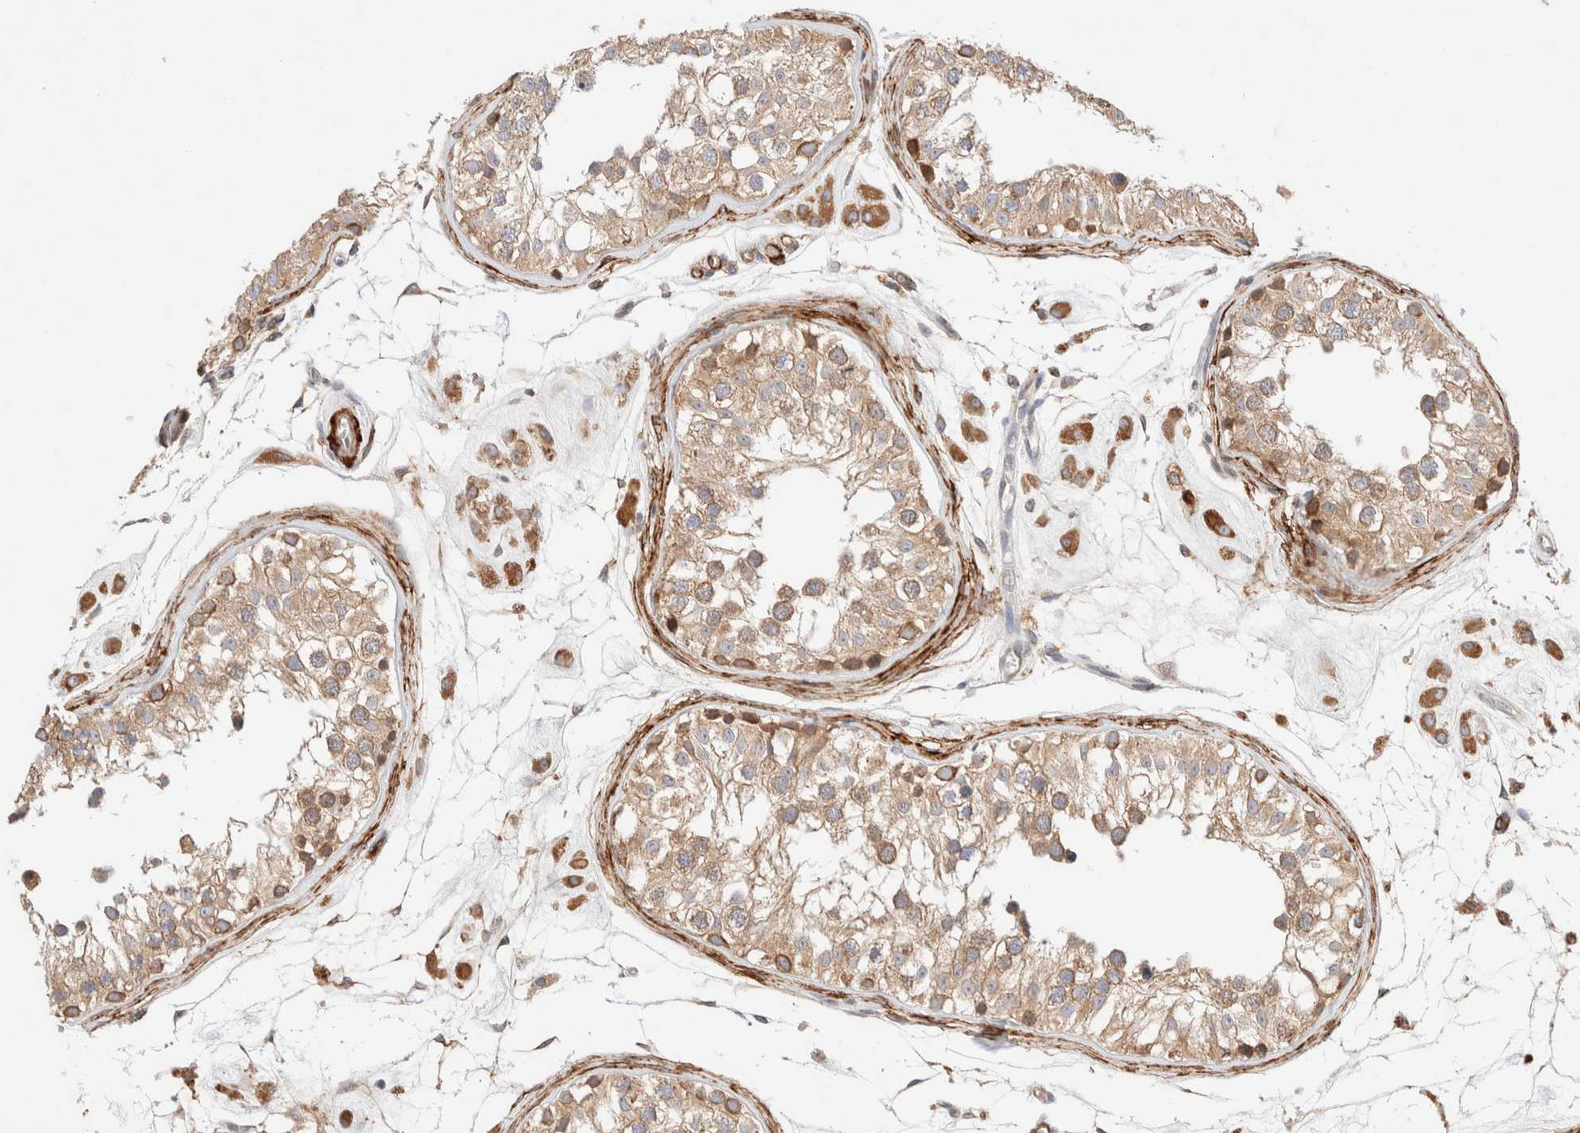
{"staining": {"intensity": "moderate", "quantity": ">75%", "location": "cytoplasmic/membranous"}, "tissue": "testis", "cell_type": "Cells in seminiferous ducts", "image_type": "normal", "snomed": [{"axis": "morphology", "description": "Normal tissue, NOS"}, {"axis": "morphology", "description": "Adenocarcinoma, metastatic, NOS"}, {"axis": "topography", "description": "Testis"}], "caption": "Cells in seminiferous ducts demonstrate medium levels of moderate cytoplasmic/membranous positivity in approximately >75% of cells in normal testis.", "gene": "RRP15", "patient": {"sex": "male", "age": 26}}